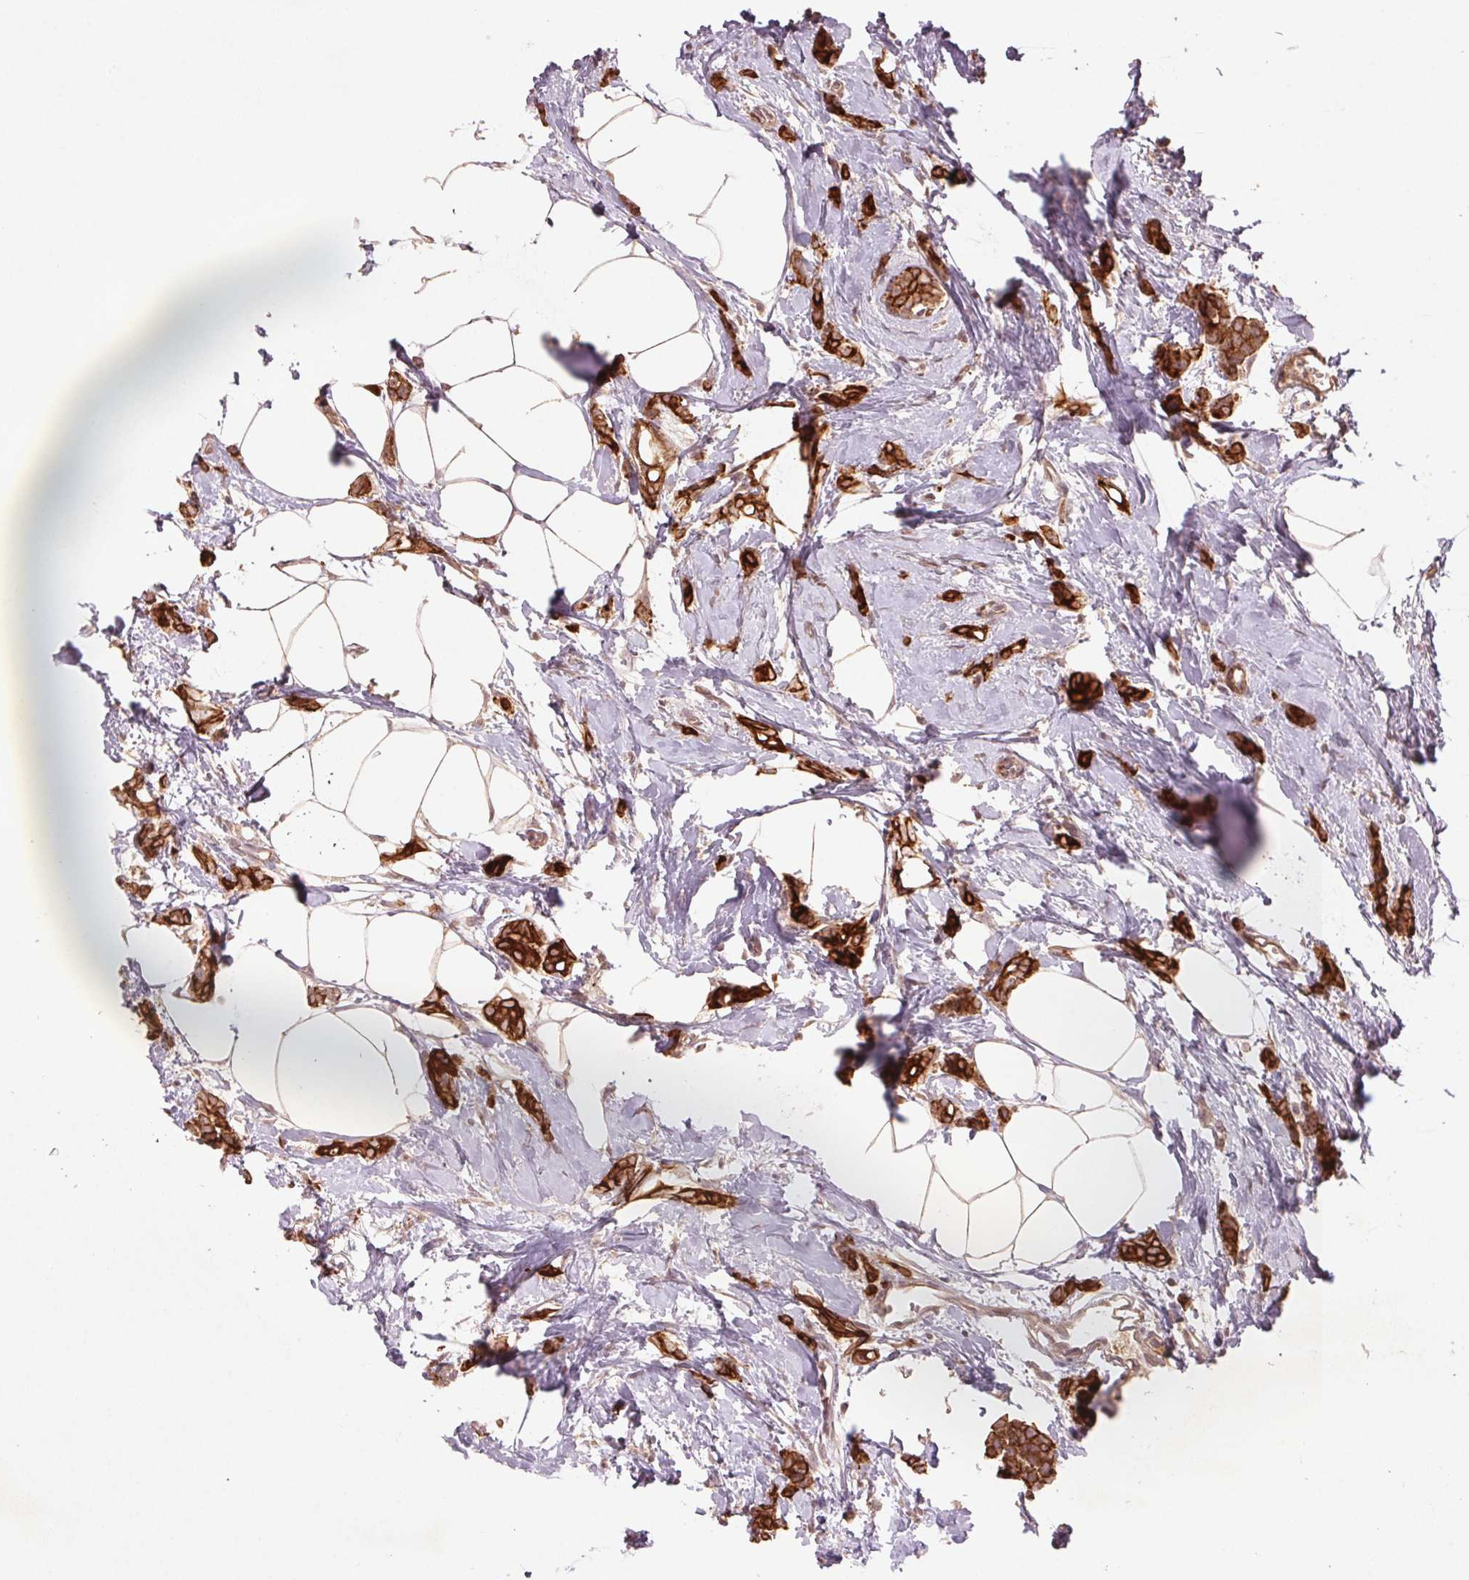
{"staining": {"intensity": "strong", "quantity": ">75%", "location": "cytoplasmic/membranous"}, "tissue": "breast cancer", "cell_type": "Tumor cells", "image_type": "cancer", "snomed": [{"axis": "morphology", "description": "Duct carcinoma"}, {"axis": "topography", "description": "Breast"}], "caption": "Protein staining by immunohistochemistry exhibits strong cytoplasmic/membranous staining in approximately >75% of tumor cells in breast cancer (infiltrating ductal carcinoma).", "gene": "SMLR1", "patient": {"sex": "female", "age": 40}}